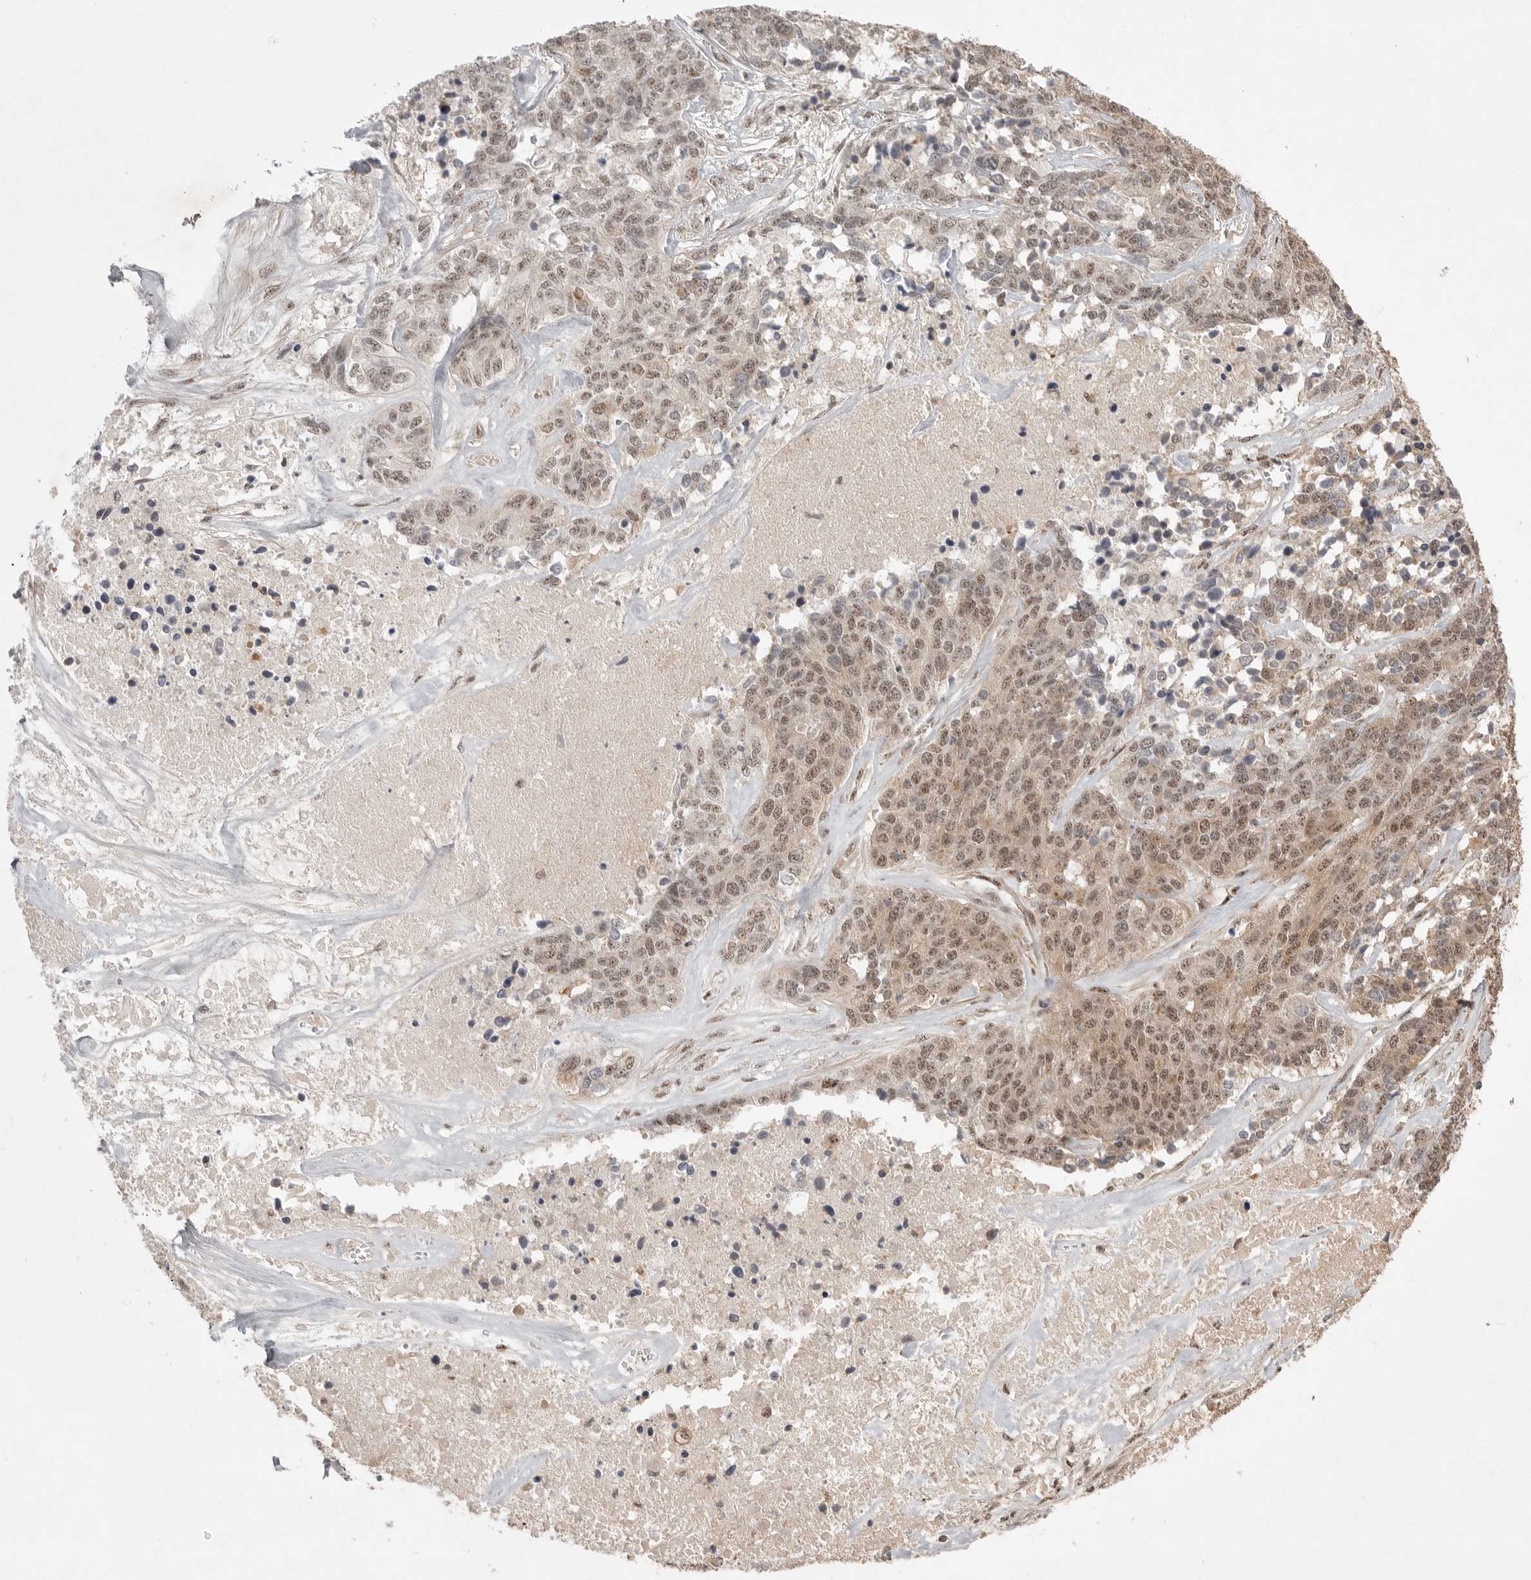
{"staining": {"intensity": "moderate", "quantity": ">75%", "location": "nuclear"}, "tissue": "ovarian cancer", "cell_type": "Tumor cells", "image_type": "cancer", "snomed": [{"axis": "morphology", "description": "Cystadenocarcinoma, serous, NOS"}, {"axis": "topography", "description": "Ovary"}], "caption": "Approximately >75% of tumor cells in human ovarian cancer (serous cystadenocarcinoma) exhibit moderate nuclear protein expression as visualized by brown immunohistochemical staining.", "gene": "POMP", "patient": {"sex": "female", "age": 44}}